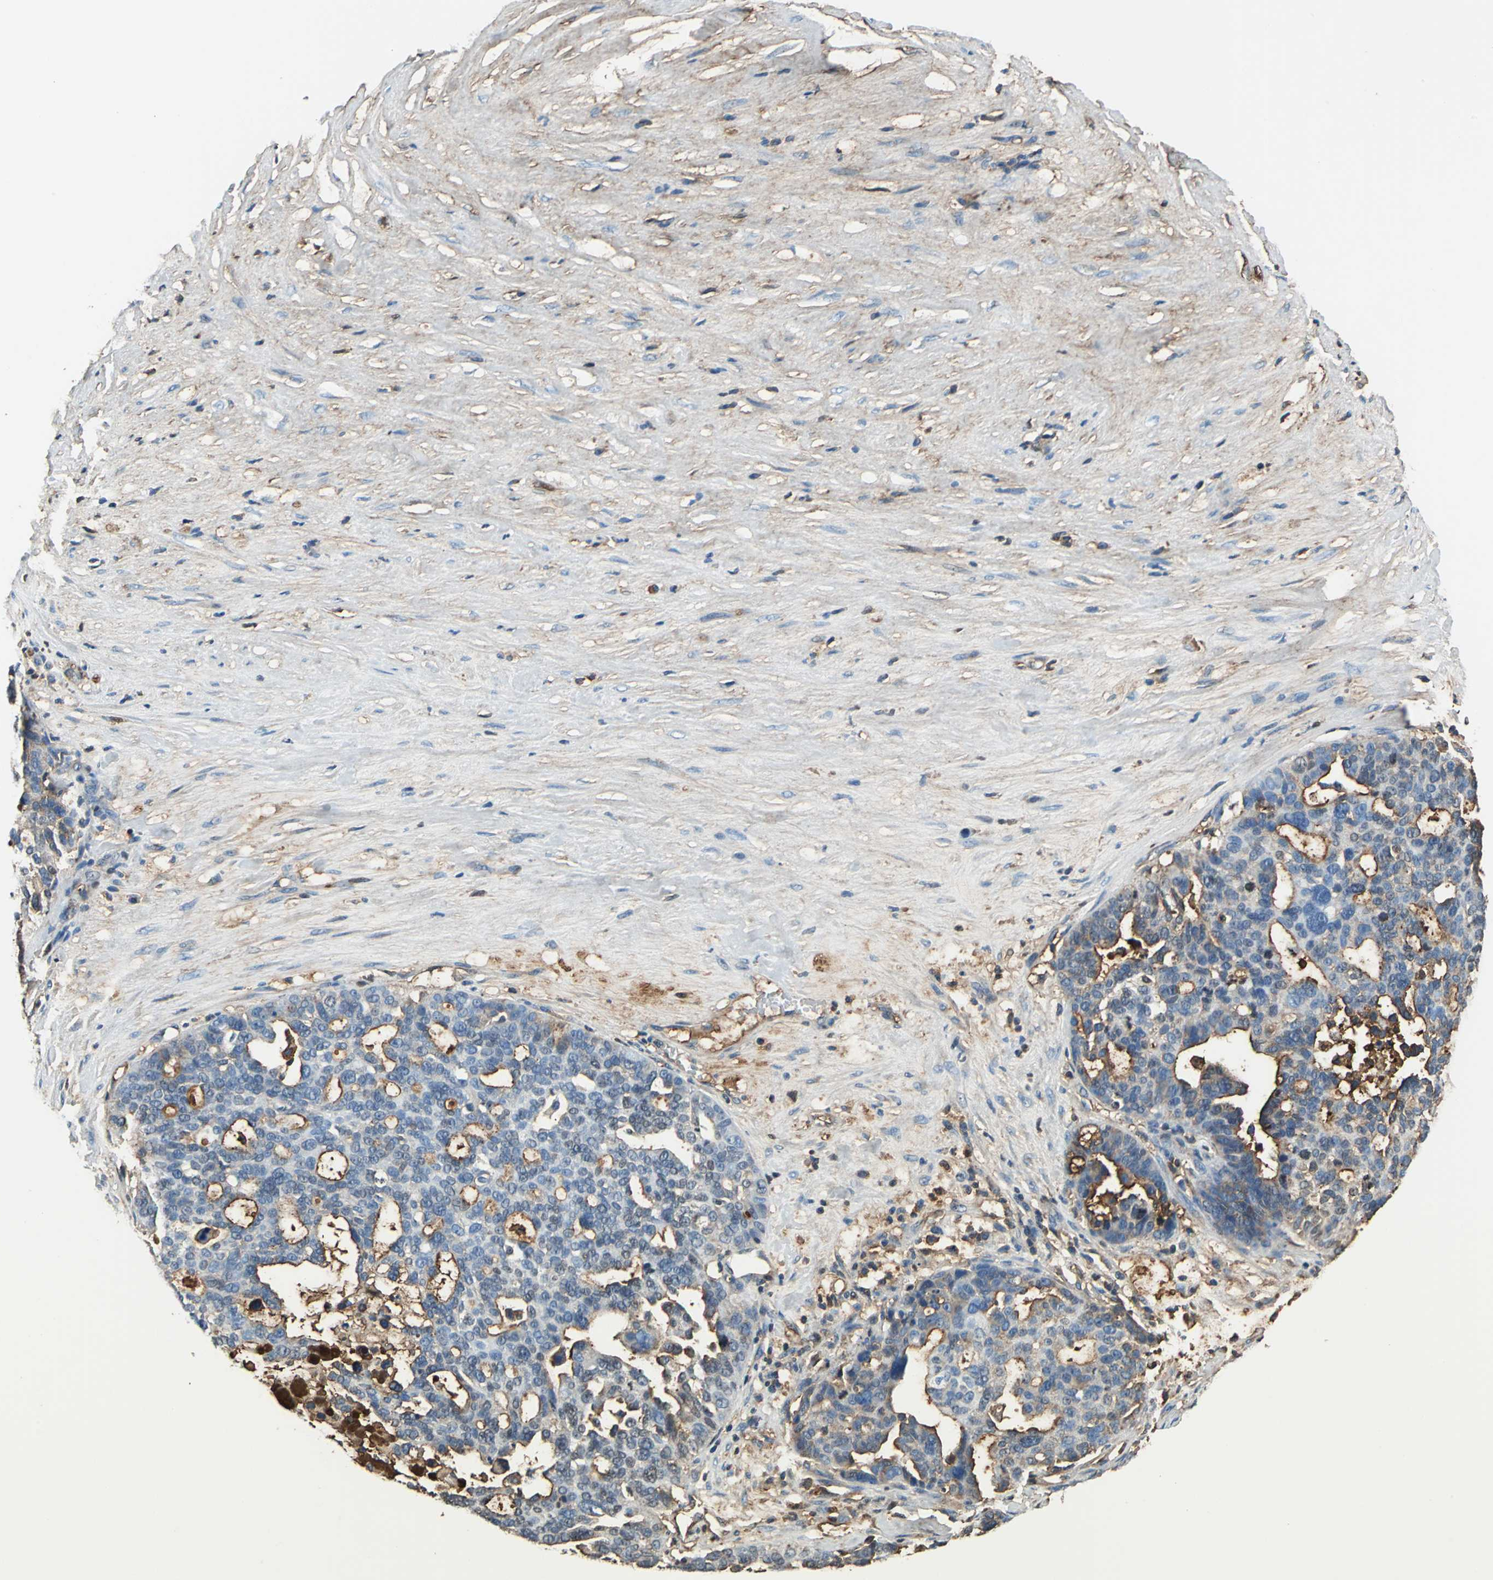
{"staining": {"intensity": "moderate", "quantity": "25%-75%", "location": "cytoplasmic/membranous"}, "tissue": "ovarian cancer", "cell_type": "Tumor cells", "image_type": "cancer", "snomed": [{"axis": "morphology", "description": "Cystadenocarcinoma, serous, NOS"}, {"axis": "topography", "description": "Ovary"}], "caption": "Immunohistochemistry (IHC) of human ovarian cancer exhibits medium levels of moderate cytoplasmic/membranous positivity in approximately 25%-75% of tumor cells. The protein is stained brown, and the nuclei are stained in blue (DAB (3,3'-diaminobenzidine) IHC with brightfield microscopy, high magnification).", "gene": "ALB", "patient": {"sex": "female", "age": 59}}